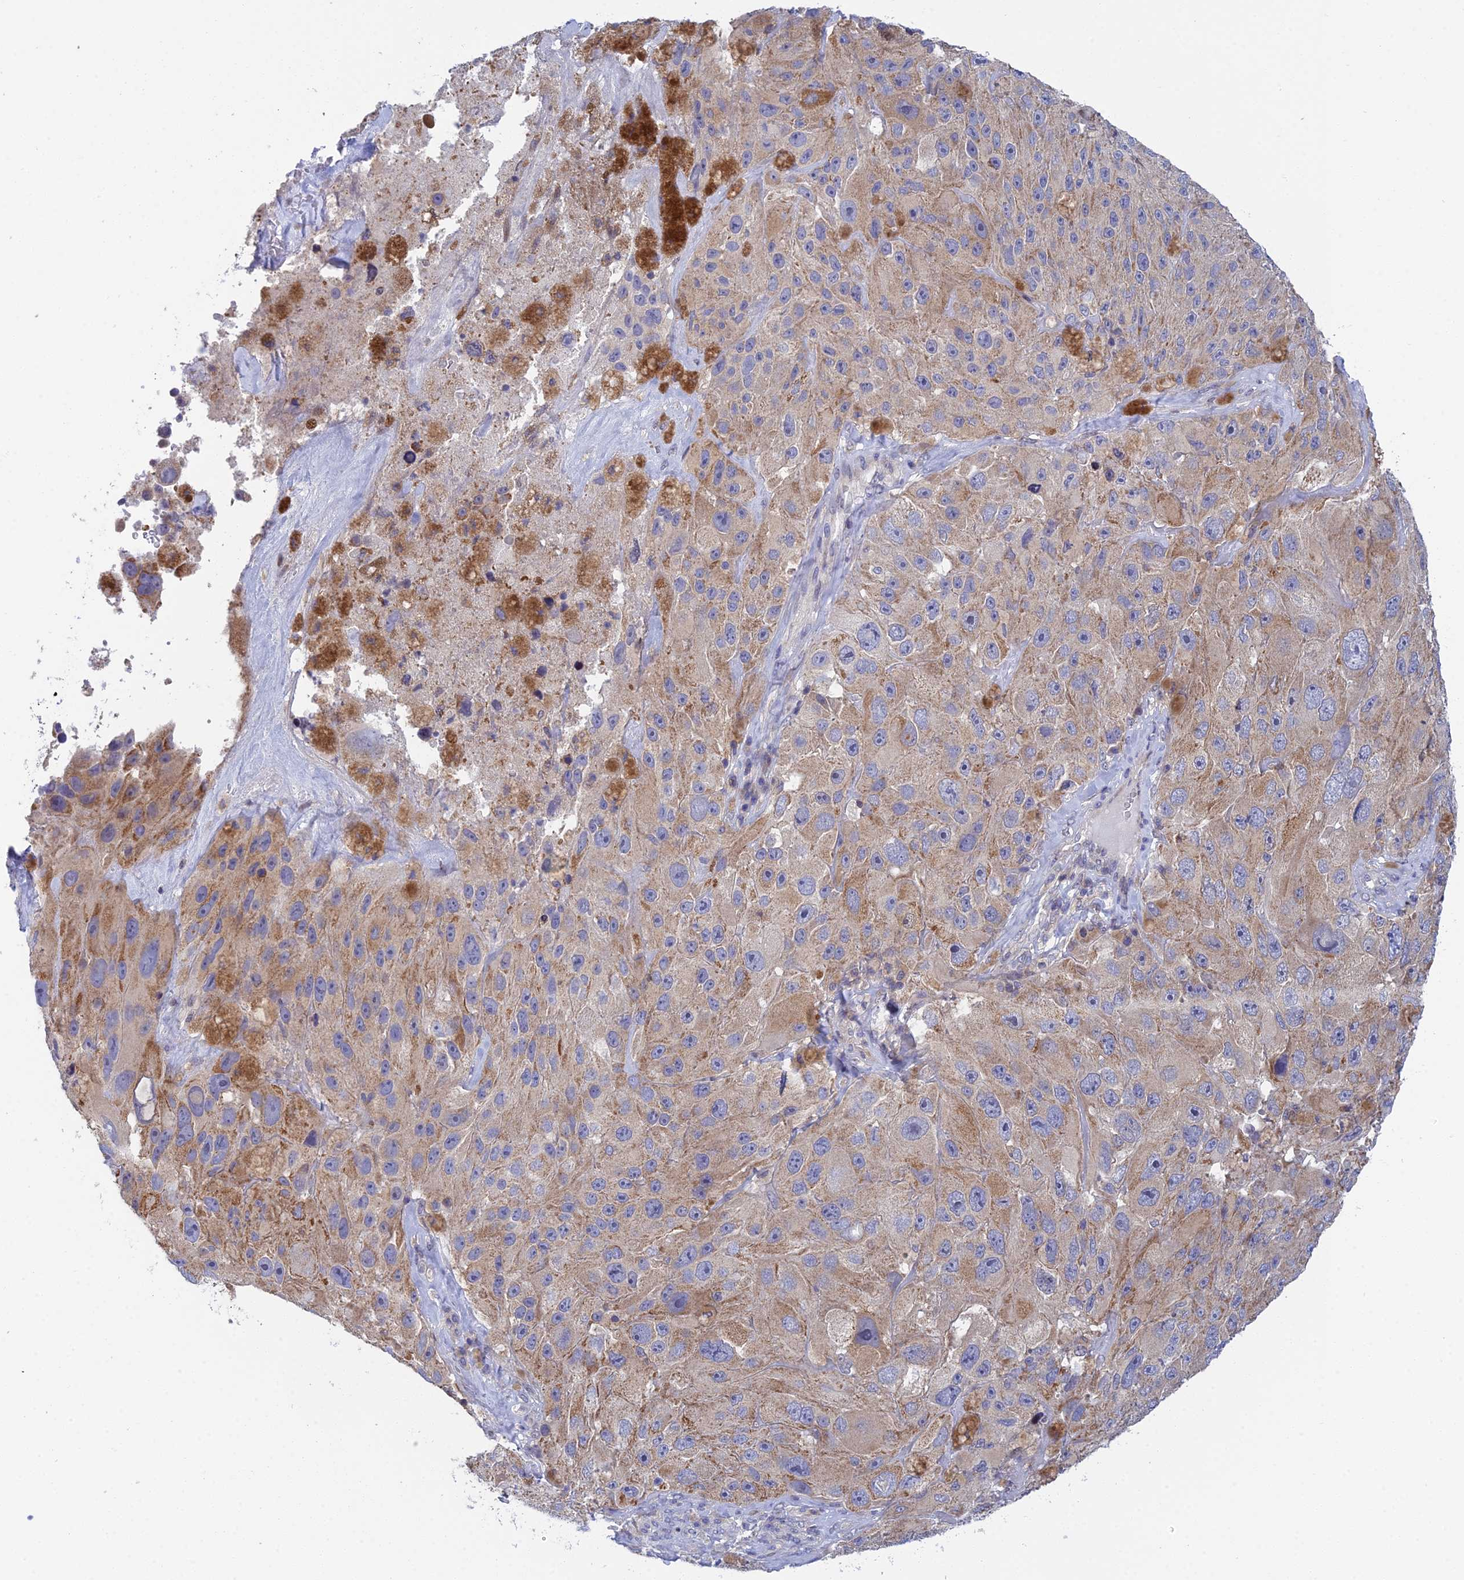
{"staining": {"intensity": "weak", "quantity": ">75%", "location": "cytoplasmic/membranous"}, "tissue": "melanoma", "cell_type": "Tumor cells", "image_type": "cancer", "snomed": [{"axis": "morphology", "description": "Malignant melanoma, Metastatic site"}, {"axis": "topography", "description": "Lymph node"}], "caption": "DAB (3,3'-diaminobenzidine) immunohistochemical staining of melanoma reveals weak cytoplasmic/membranous protein positivity in about >75% of tumor cells.", "gene": "ELOA2", "patient": {"sex": "male", "age": 62}}